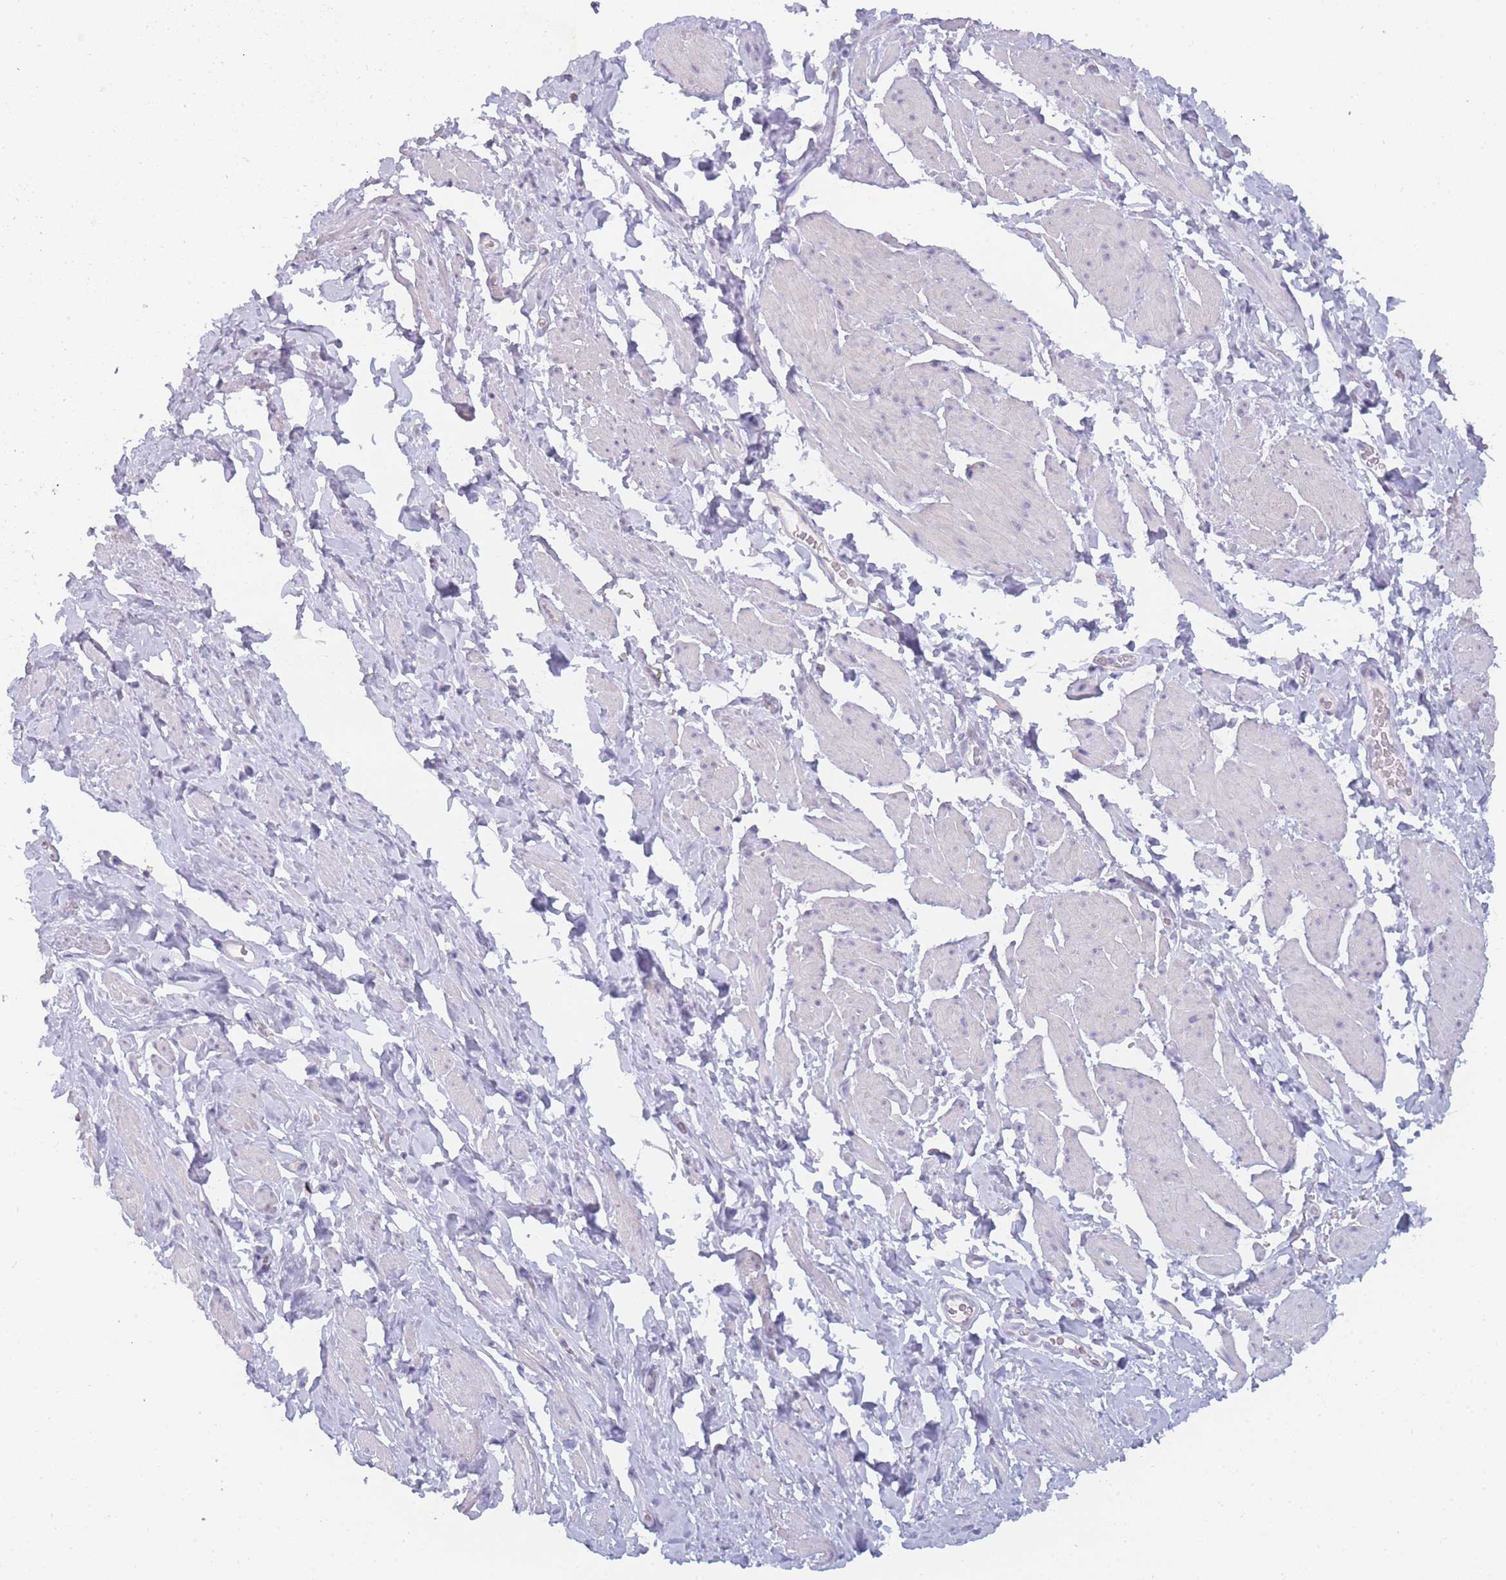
{"staining": {"intensity": "negative", "quantity": "none", "location": "none"}, "tissue": "smooth muscle", "cell_type": "Smooth muscle cells", "image_type": "normal", "snomed": [{"axis": "morphology", "description": "Normal tissue, NOS"}, {"axis": "topography", "description": "Smooth muscle"}, {"axis": "topography", "description": "Peripheral nerve tissue"}], "caption": "The image demonstrates no significant expression in smooth muscle cells of smooth muscle.", "gene": "INS", "patient": {"sex": "male", "age": 69}}